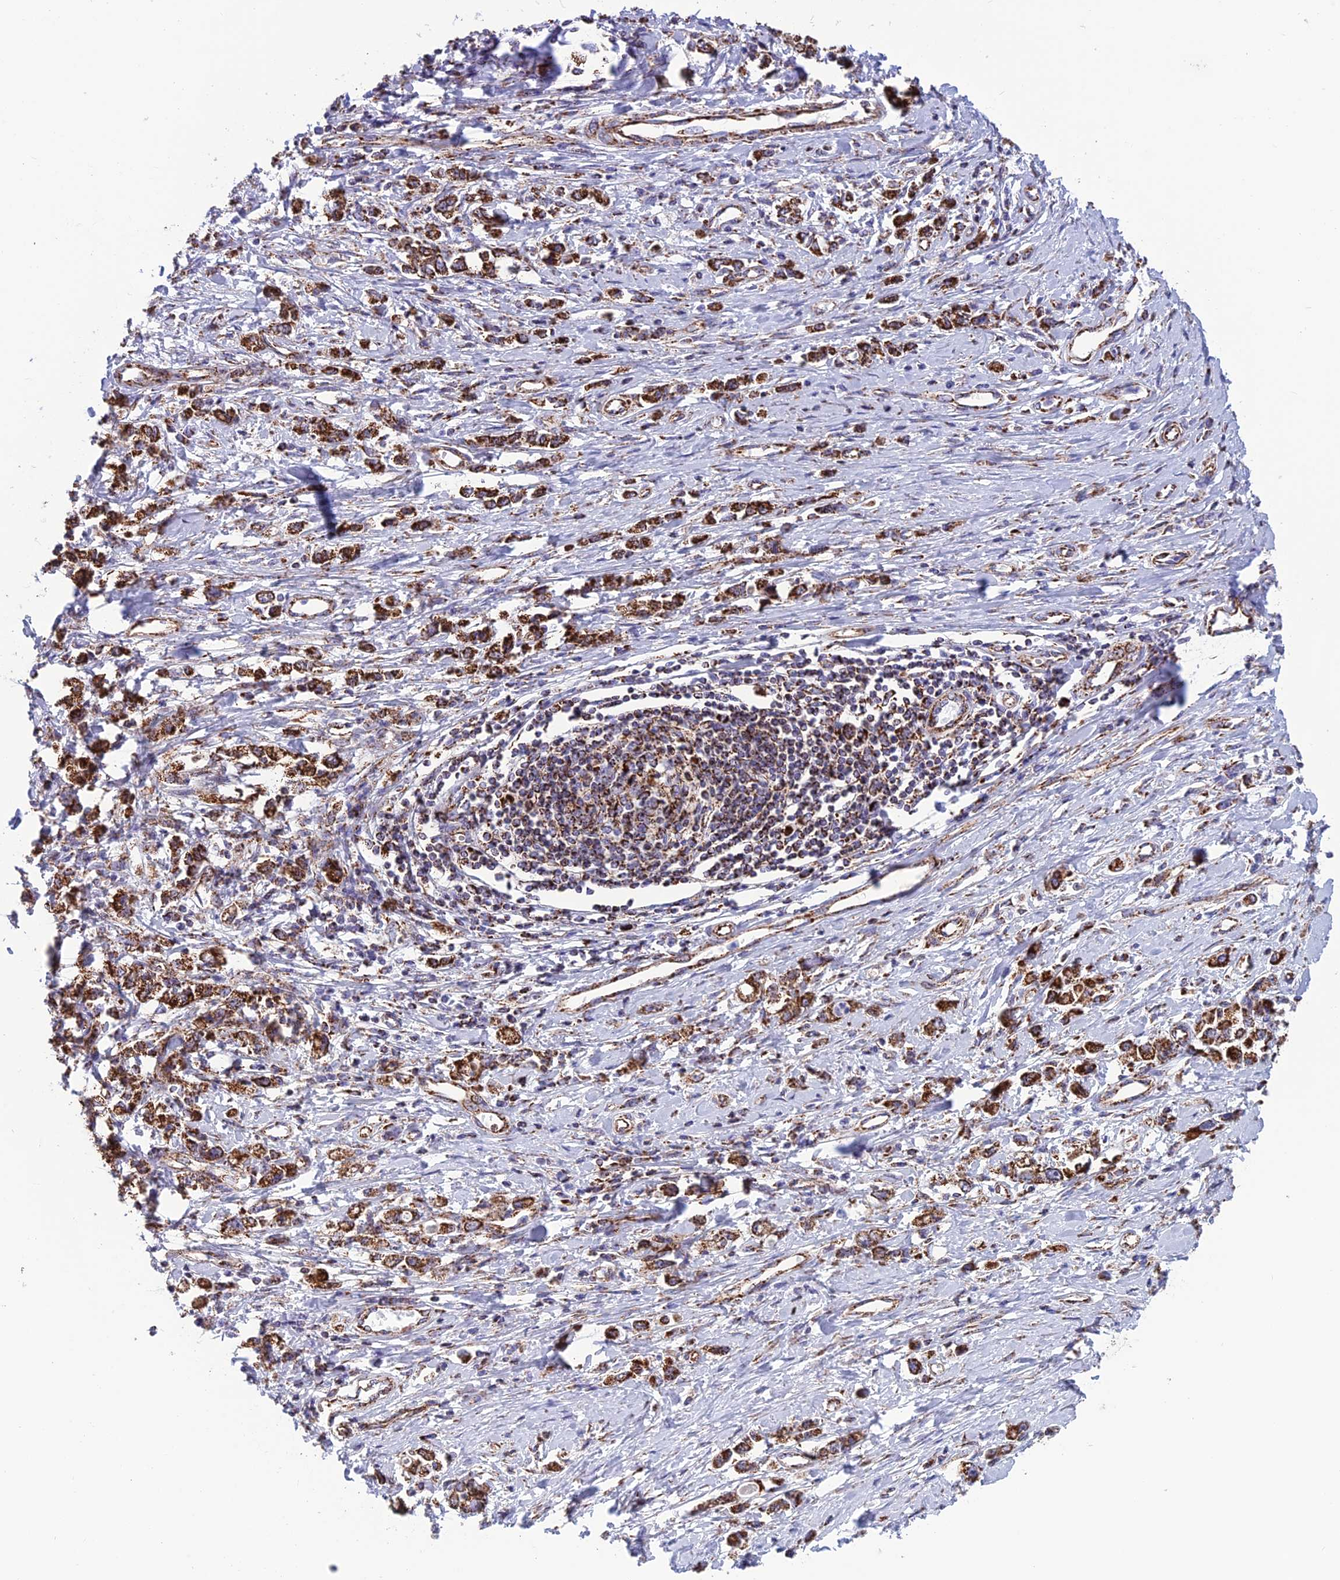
{"staining": {"intensity": "strong", "quantity": ">75%", "location": "cytoplasmic/membranous"}, "tissue": "stomach cancer", "cell_type": "Tumor cells", "image_type": "cancer", "snomed": [{"axis": "morphology", "description": "Adenocarcinoma, NOS"}, {"axis": "topography", "description": "Stomach"}], "caption": "IHC (DAB (3,3'-diaminobenzidine)) staining of human adenocarcinoma (stomach) exhibits strong cytoplasmic/membranous protein positivity in about >75% of tumor cells.", "gene": "MRPS18B", "patient": {"sex": "female", "age": 76}}